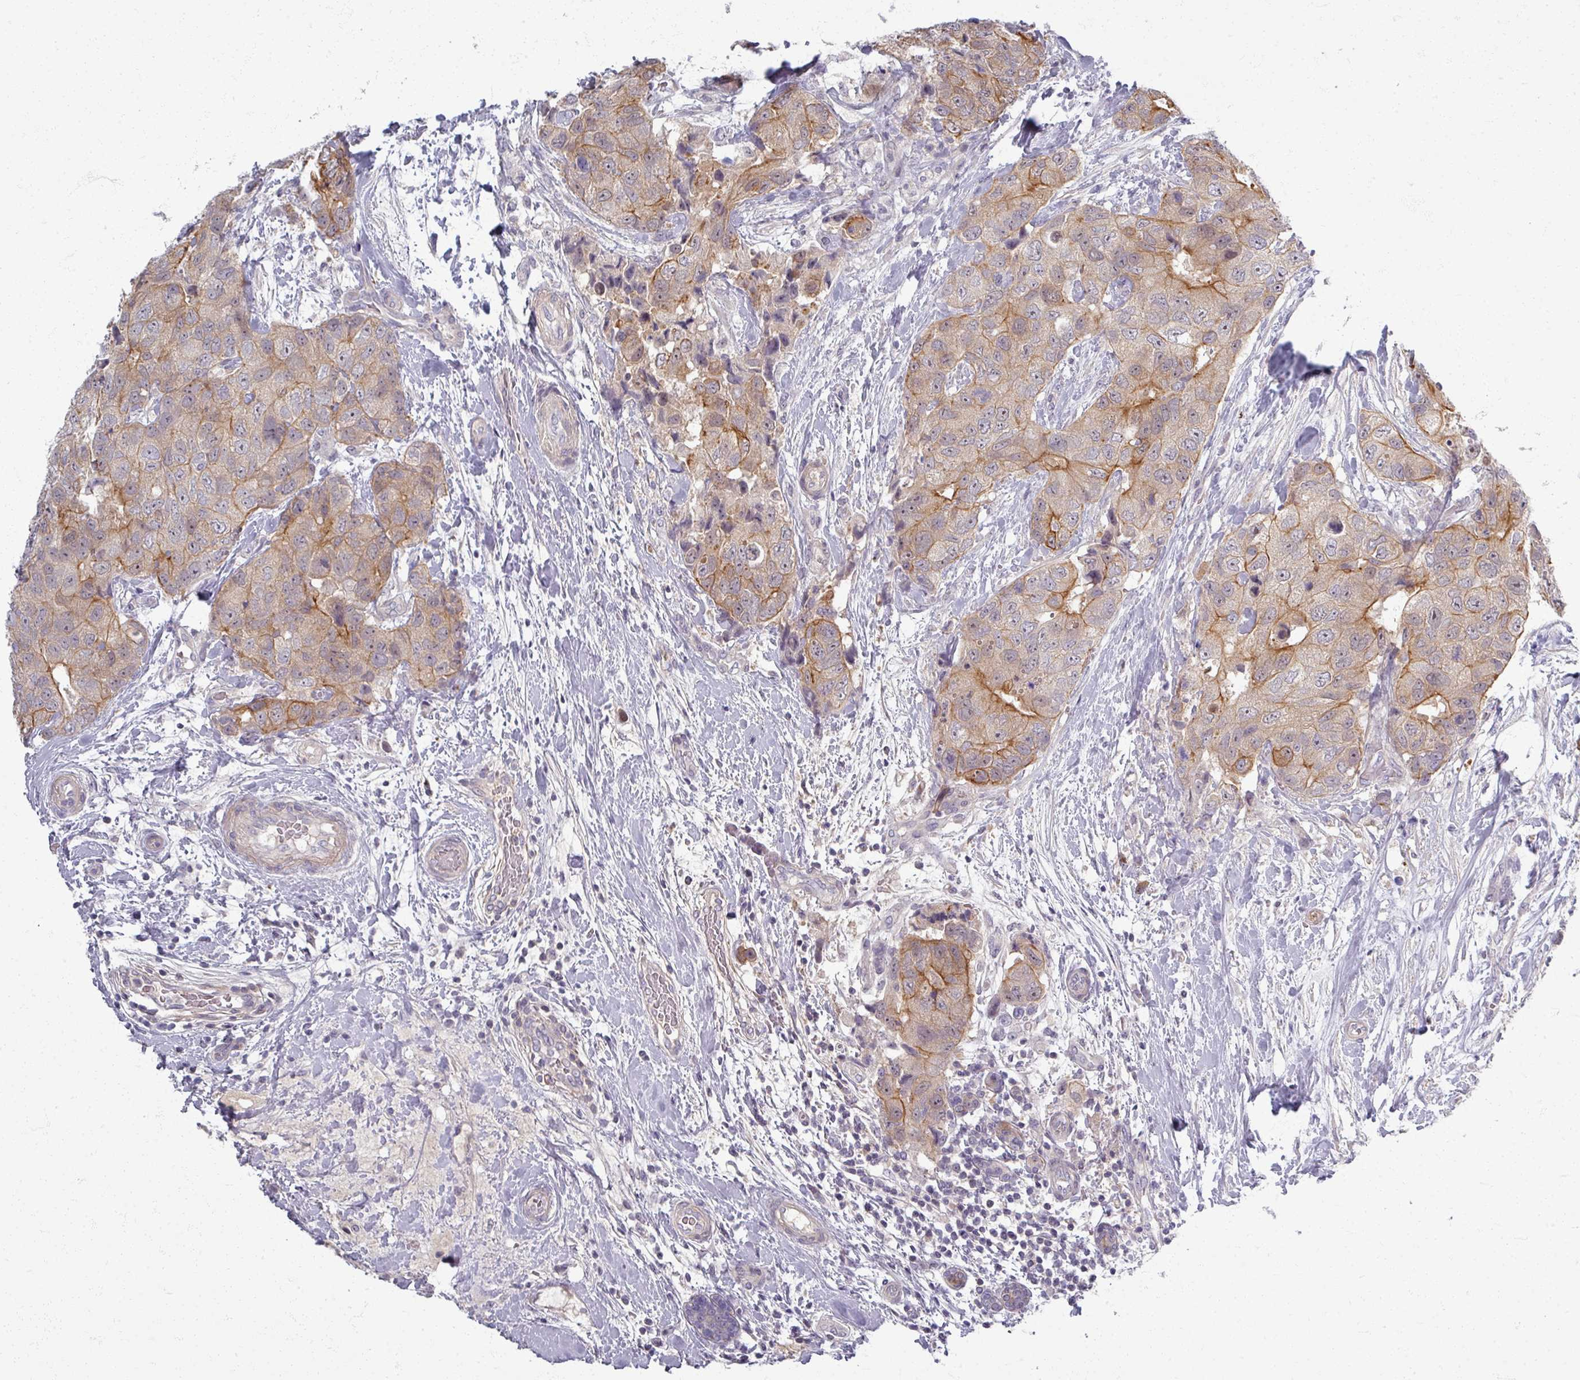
{"staining": {"intensity": "moderate", "quantity": "<25%", "location": "cytoplasmic/membranous"}, "tissue": "breast cancer", "cell_type": "Tumor cells", "image_type": "cancer", "snomed": [{"axis": "morphology", "description": "Duct carcinoma"}, {"axis": "topography", "description": "Breast"}], "caption": "Immunohistochemical staining of breast infiltrating ductal carcinoma displays low levels of moderate cytoplasmic/membranous staining in about <25% of tumor cells.", "gene": "TTLL7", "patient": {"sex": "female", "age": 62}}